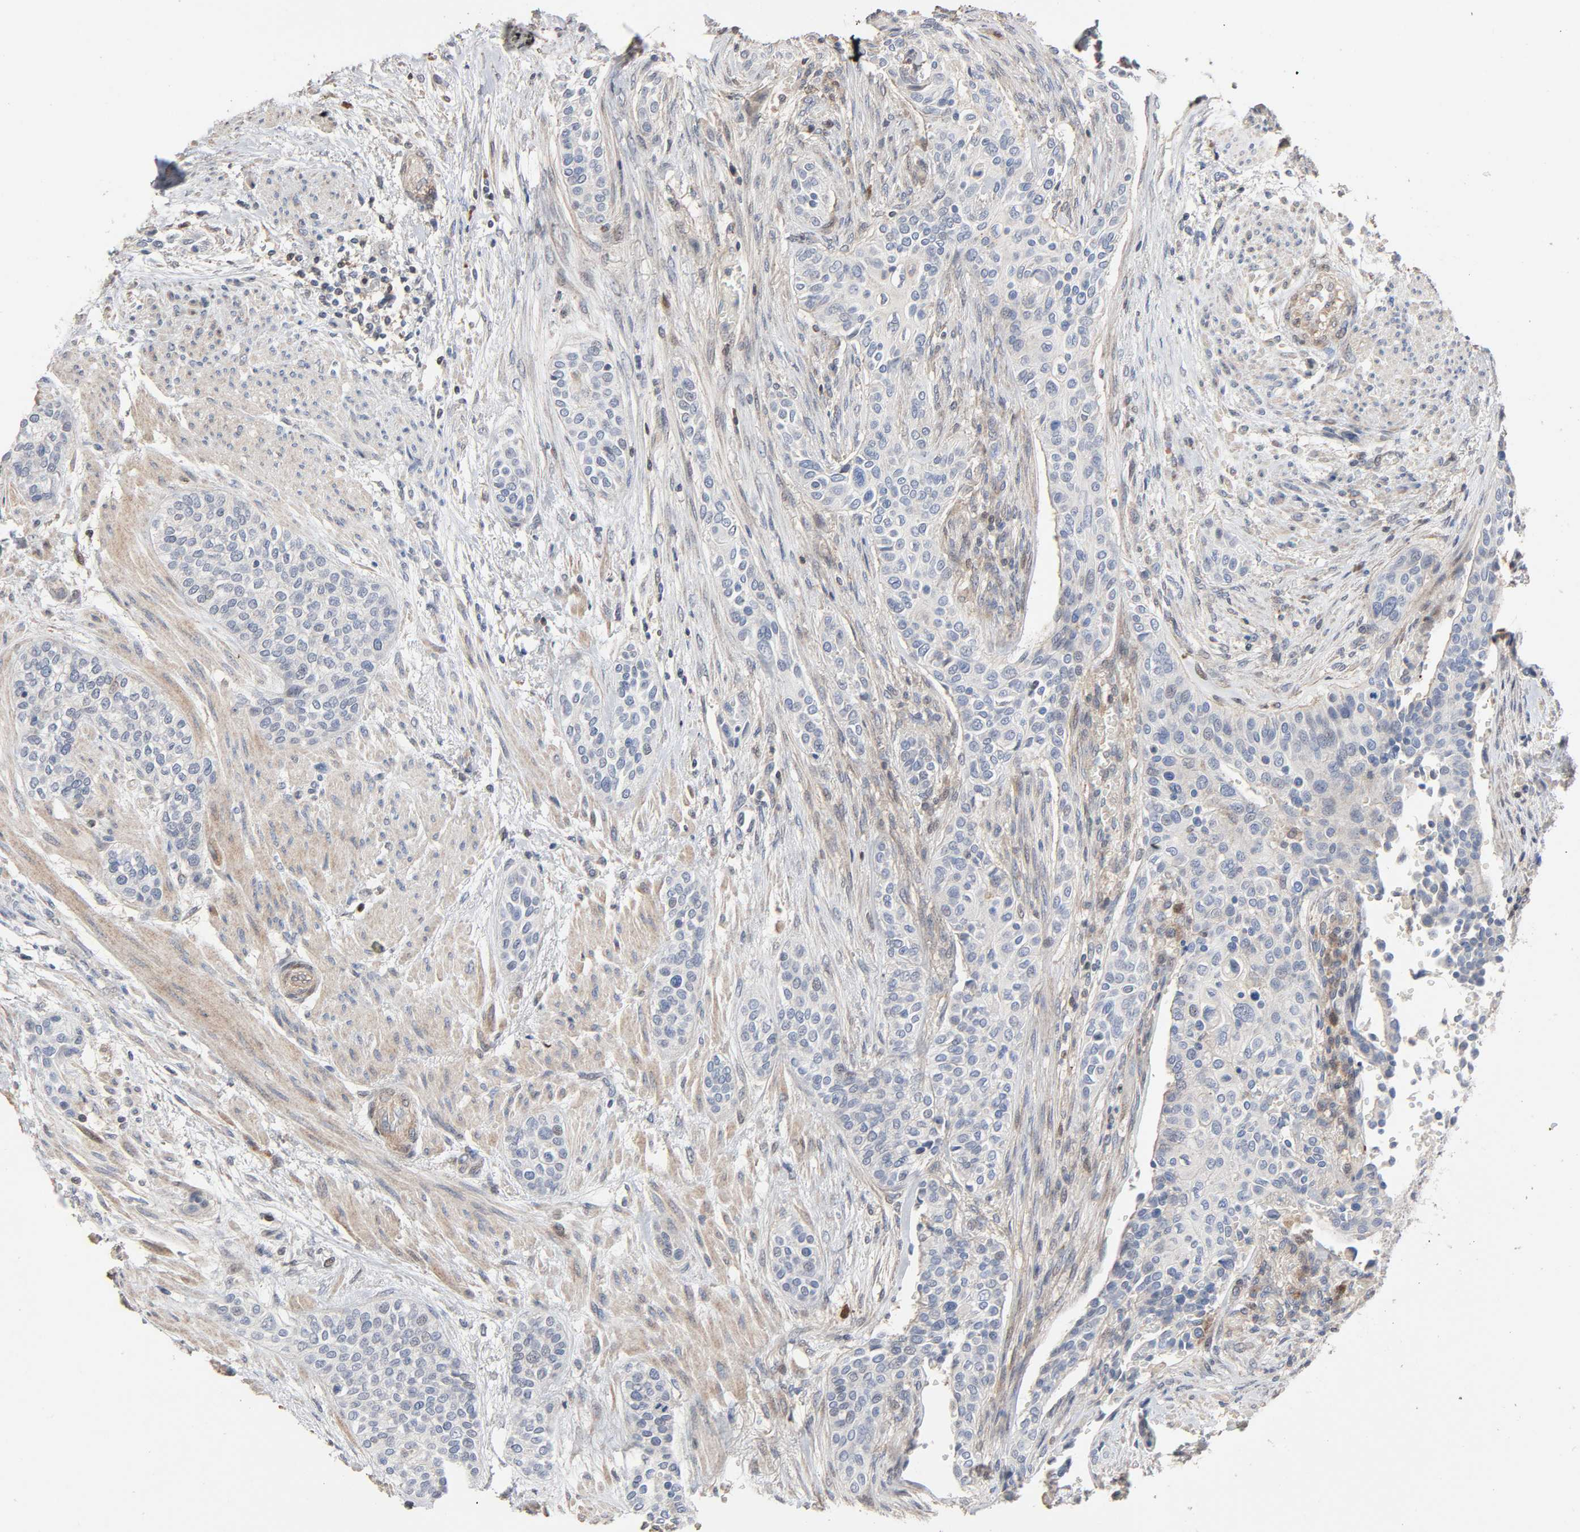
{"staining": {"intensity": "negative", "quantity": "none", "location": "none"}, "tissue": "urothelial cancer", "cell_type": "Tumor cells", "image_type": "cancer", "snomed": [{"axis": "morphology", "description": "Urothelial carcinoma, High grade"}, {"axis": "topography", "description": "Urinary bladder"}], "caption": "Histopathology image shows no significant protein expression in tumor cells of urothelial carcinoma (high-grade).", "gene": "CDK6", "patient": {"sex": "male", "age": 74}}